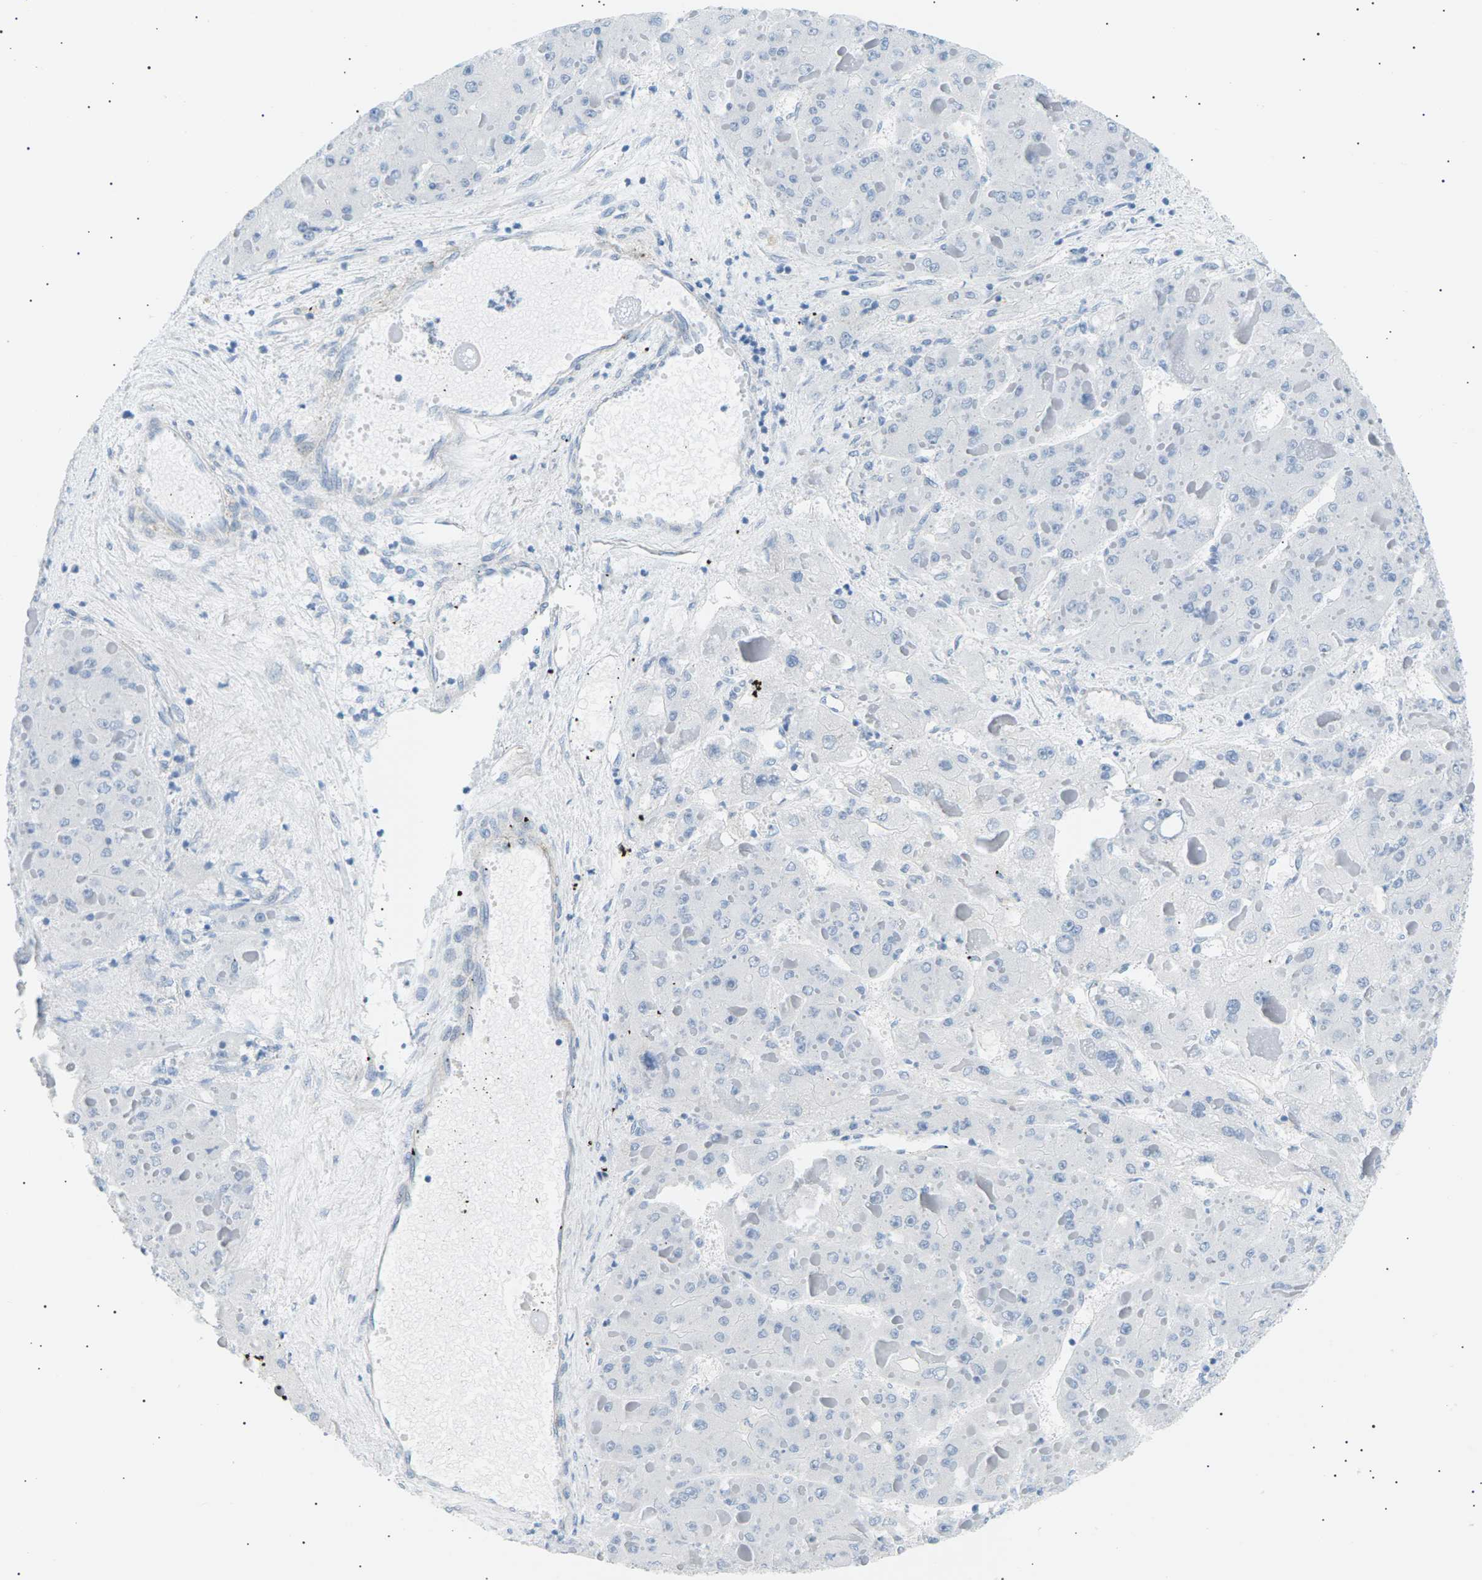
{"staining": {"intensity": "negative", "quantity": "none", "location": "none"}, "tissue": "liver cancer", "cell_type": "Tumor cells", "image_type": "cancer", "snomed": [{"axis": "morphology", "description": "Carcinoma, Hepatocellular, NOS"}, {"axis": "topography", "description": "Liver"}], "caption": "A high-resolution photomicrograph shows immunohistochemistry (IHC) staining of hepatocellular carcinoma (liver), which demonstrates no significant staining in tumor cells. (IHC, brightfield microscopy, high magnification).", "gene": "SEPTIN5", "patient": {"sex": "female", "age": 73}}